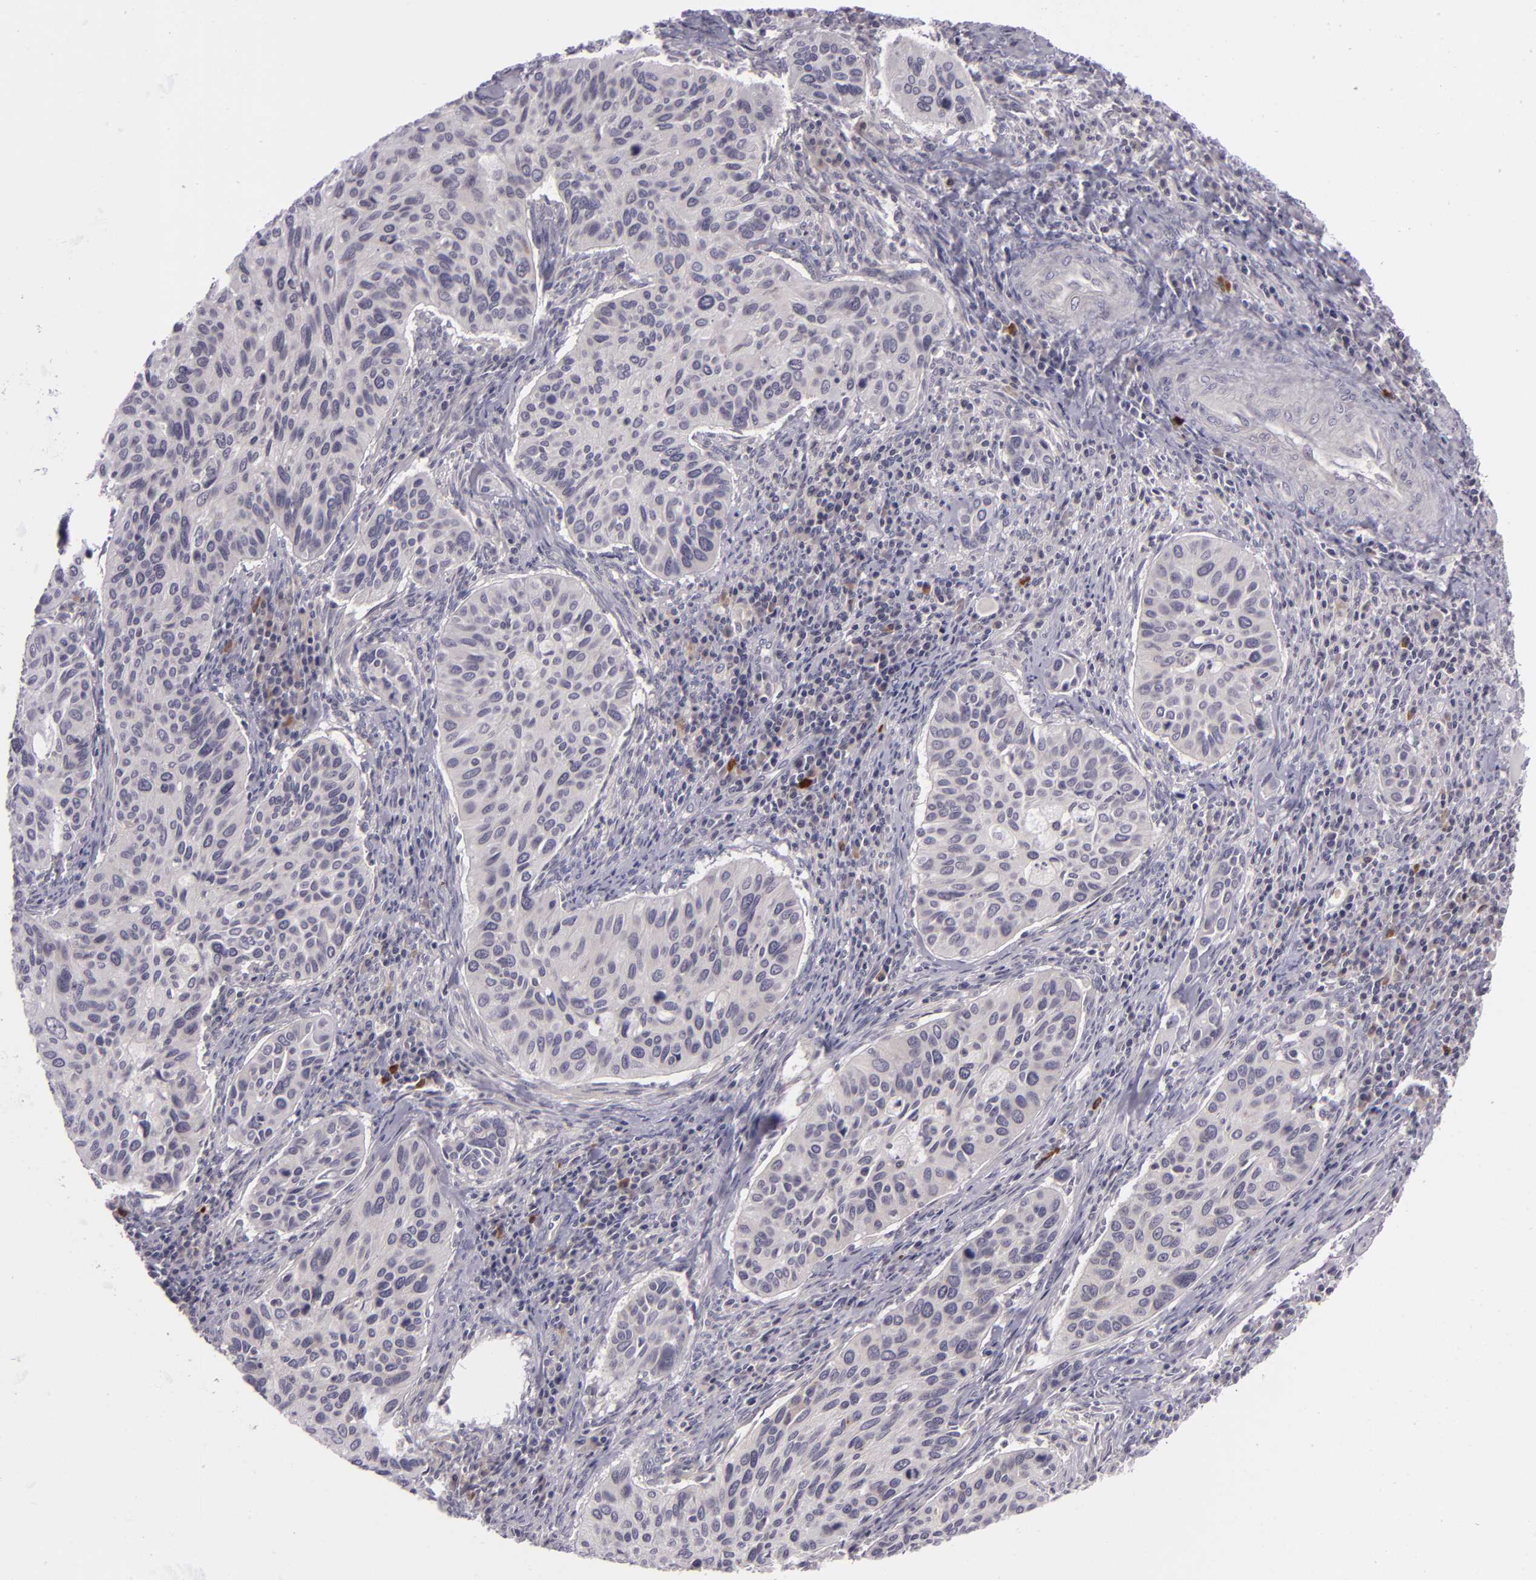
{"staining": {"intensity": "negative", "quantity": "none", "location": "none"}, "tissue": "cervical cancer", "cell_type": "Tumor cells", "image_type": "cancer", "snomed": [{"axis": "morphology", "description": "Adenocarcinoma, NOS"}, {"axis": "topography", "description": "Cervix"}], "caption": "Photomicrograph shows no protein positivity in tumor cells of cervical adenocarcinoma tissue. (Stains: DAB IHC with hematoxylin counter stain, Microscopy: brightfield microscopy at high magnification).", "gene": "DAG1", "patient": {"sex": "female", "age": 29}}